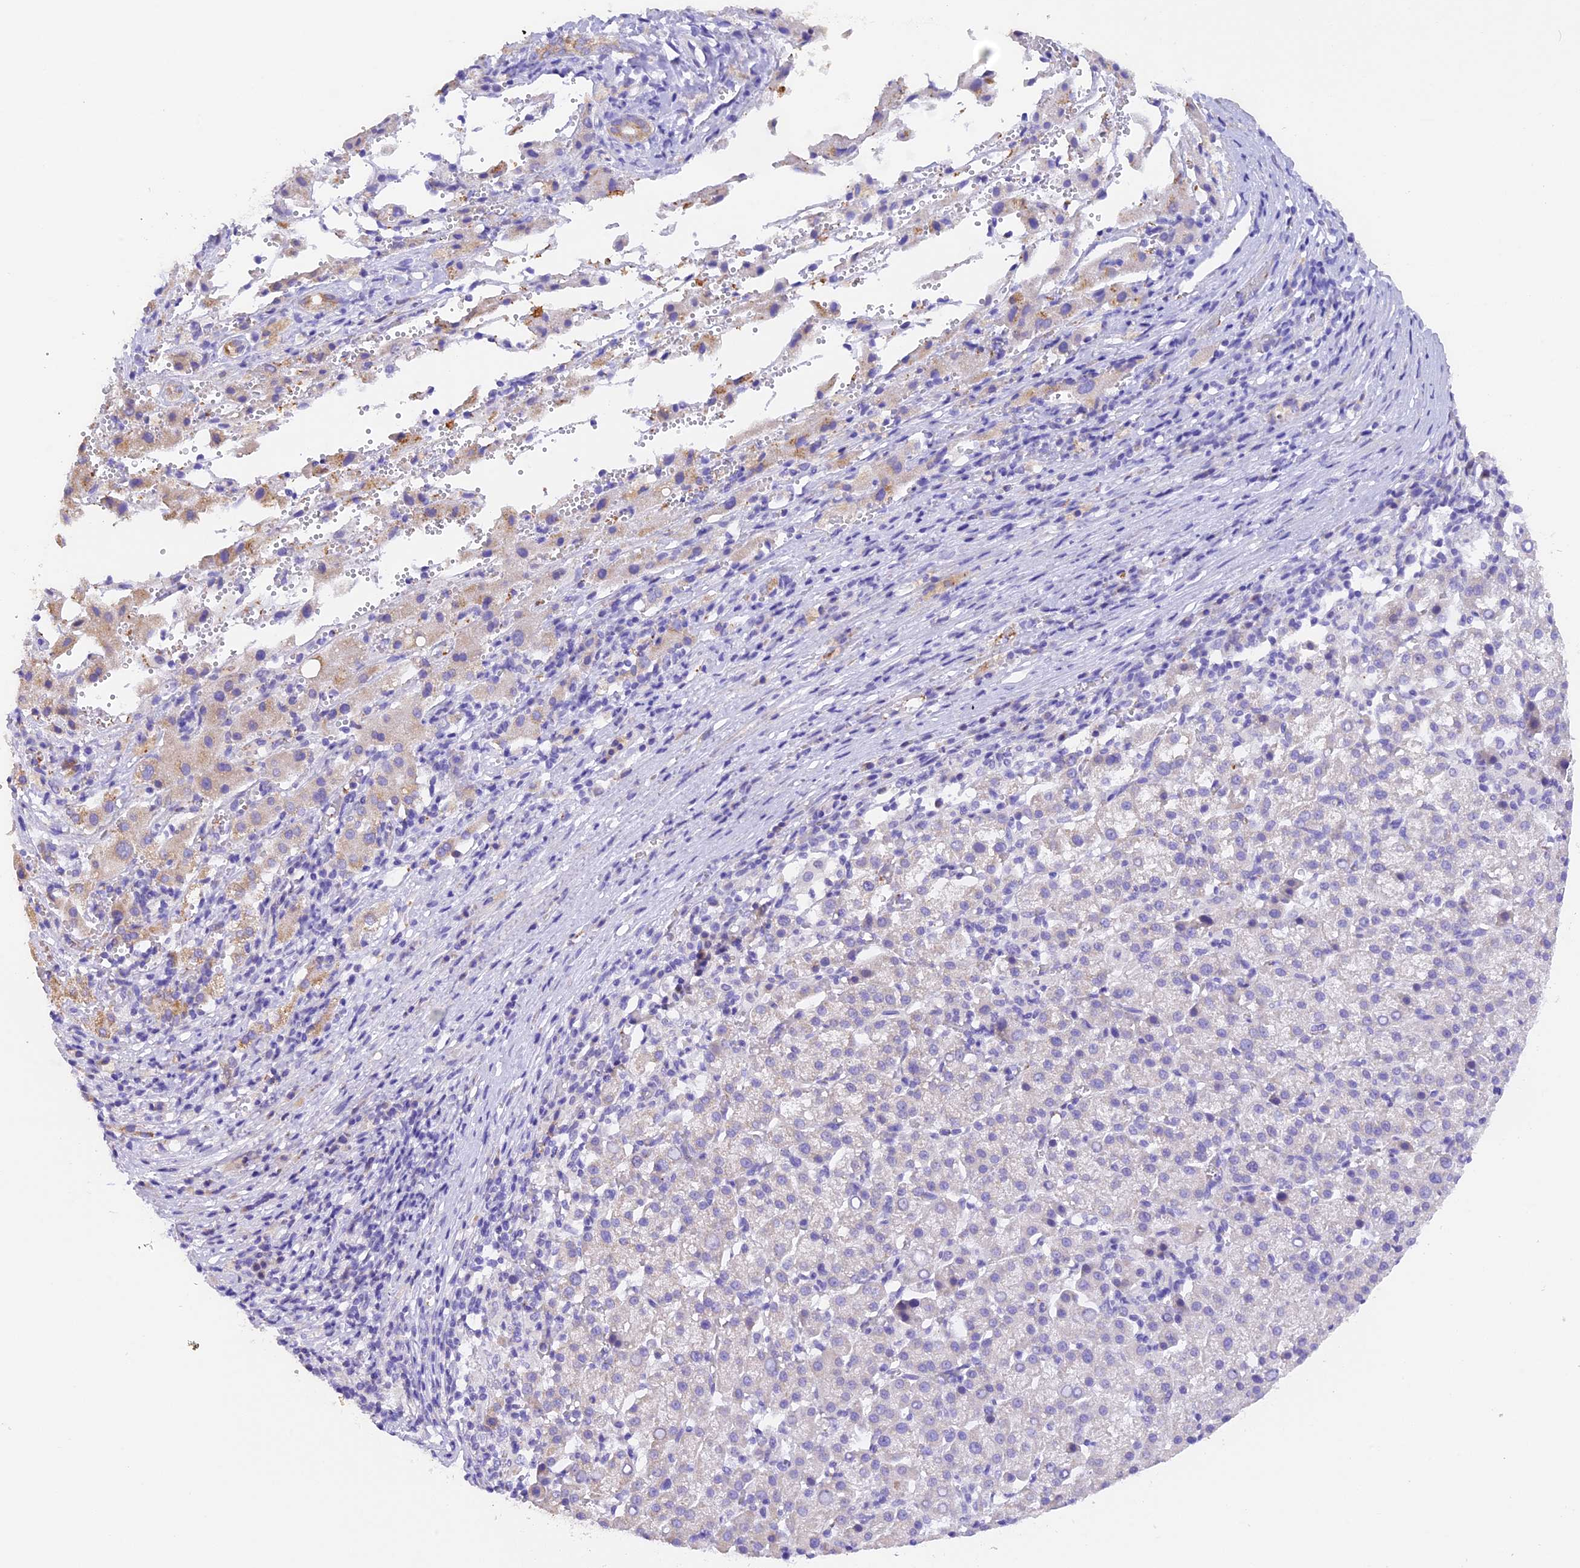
{"staining": {"intensity": "negative", "quantity": "none", "location": "none"}, "tissue": "liver cancer", "cell_type": "Tumor cells", "image_type": "cancer", "snomed": [{"axis": "morphology", "description": "Carcinoma, Hepatocellular, NOS"}, {"axis": "topography", "description": "Liver"}], "caption": "This is a photomicrograph of immunohistochemistry (IHC) staining of liver cancer (hepatocellular carcinoma), which shows no expression in tumor cells. Nuclei are stained in blue.", "gene": "PKIA", "patient": {"sex": "female", "age": 58}}